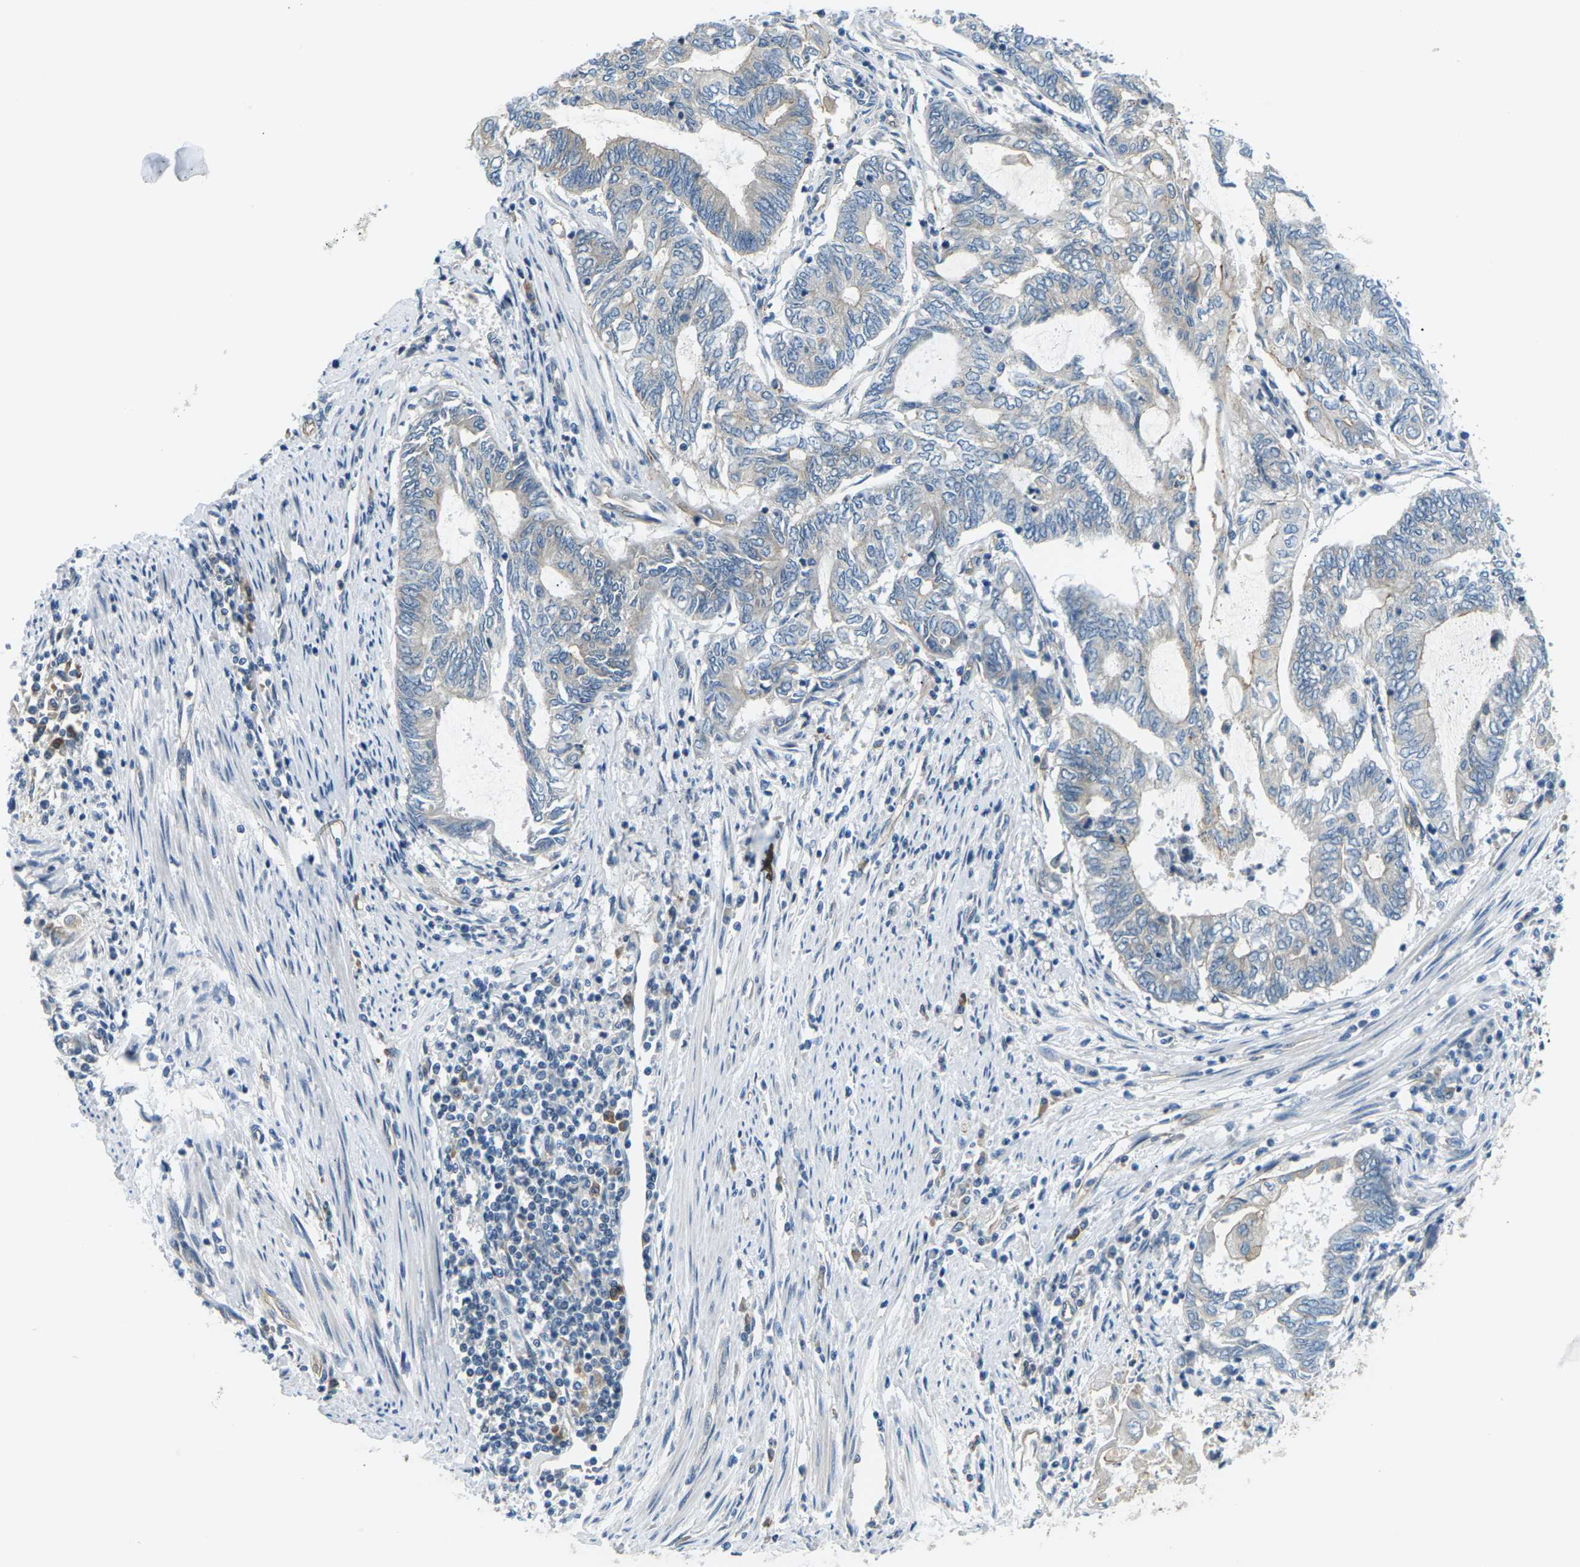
{"staining": {"intensity": "moderate", "quantity": "<25%", "location": "cytoplasmic/membranous"}, "tissue": "endometrial cancer", "cell_type": "Tumor cells", "image_type": "cancer", "snomed": [{"axis": "morphology", "description": "Adenocarcinoma, NOS"}, {"axis": "topography", "description": "Uterus"}, {"axis": "topography", "description": "Endometrium"}], "caption": "The photomicrograph displays a brown stain indicating the presence of a protein in the cytoplasmic/membranous of tumor cells in adenocarcinoma (endometrial).", "gene": "SLC13A3", "patient": {"sex": "female", "age": 70}}